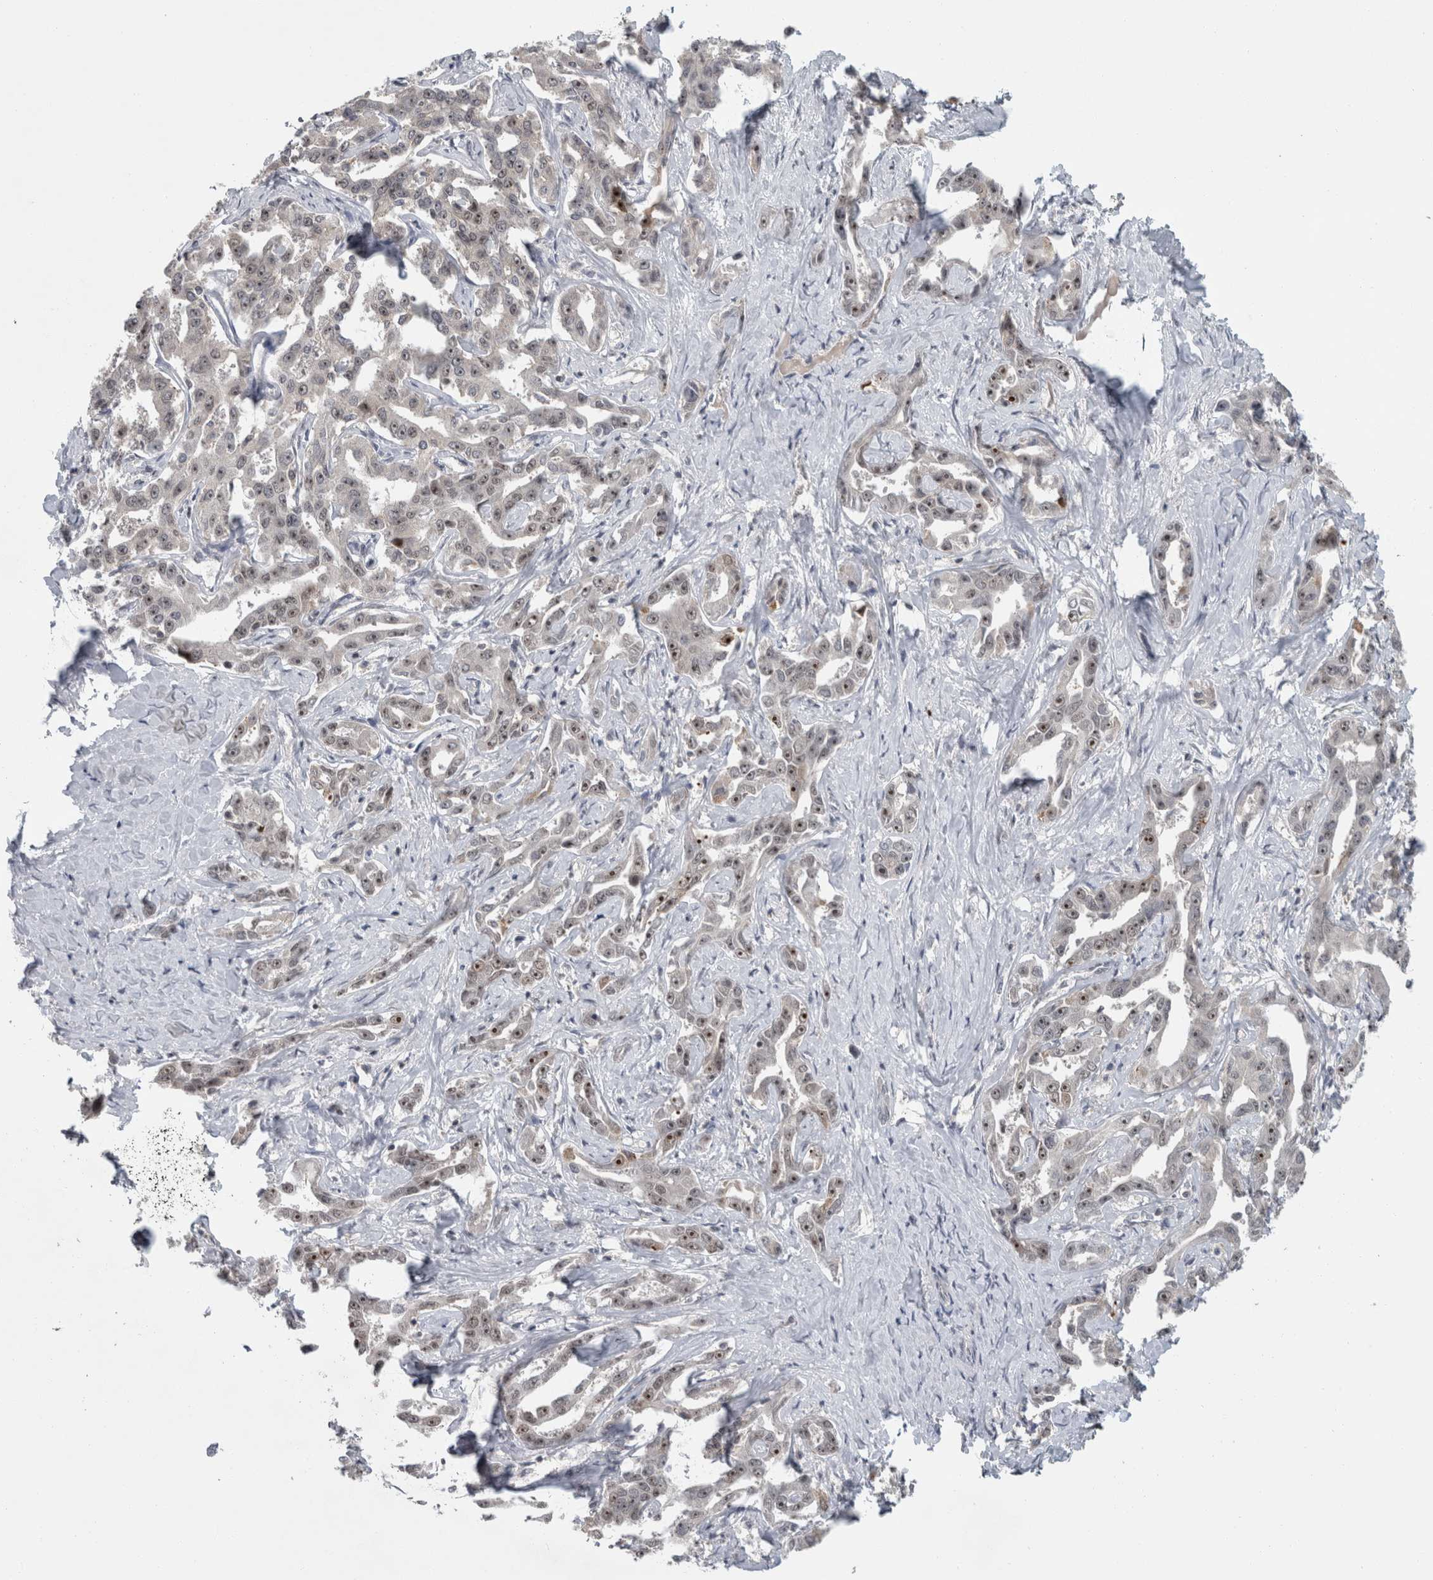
{"staining": {"intensity": "moderate", "quantity": ">75%", "location": "nuclear"}, "tissue": "liver cancer", "cell_type": "Tumor cells", "image_type": "cancer", "snomed": [{"axis": "morphology", "description": "Cholangiocarcinoma"}, {"axis": "topography", "description": "Liver"}], "caption": "Moderate nuclear staining is identified in about >75% of tumor cells in cholangiocarcinoma (liver). The protein is stained brown, and the nuclei are stained in blue (DAB IHC with brightfield microscopy, high magnification).", "gene": "RBM28", "patient": {"sex": "male", "age": 59}}